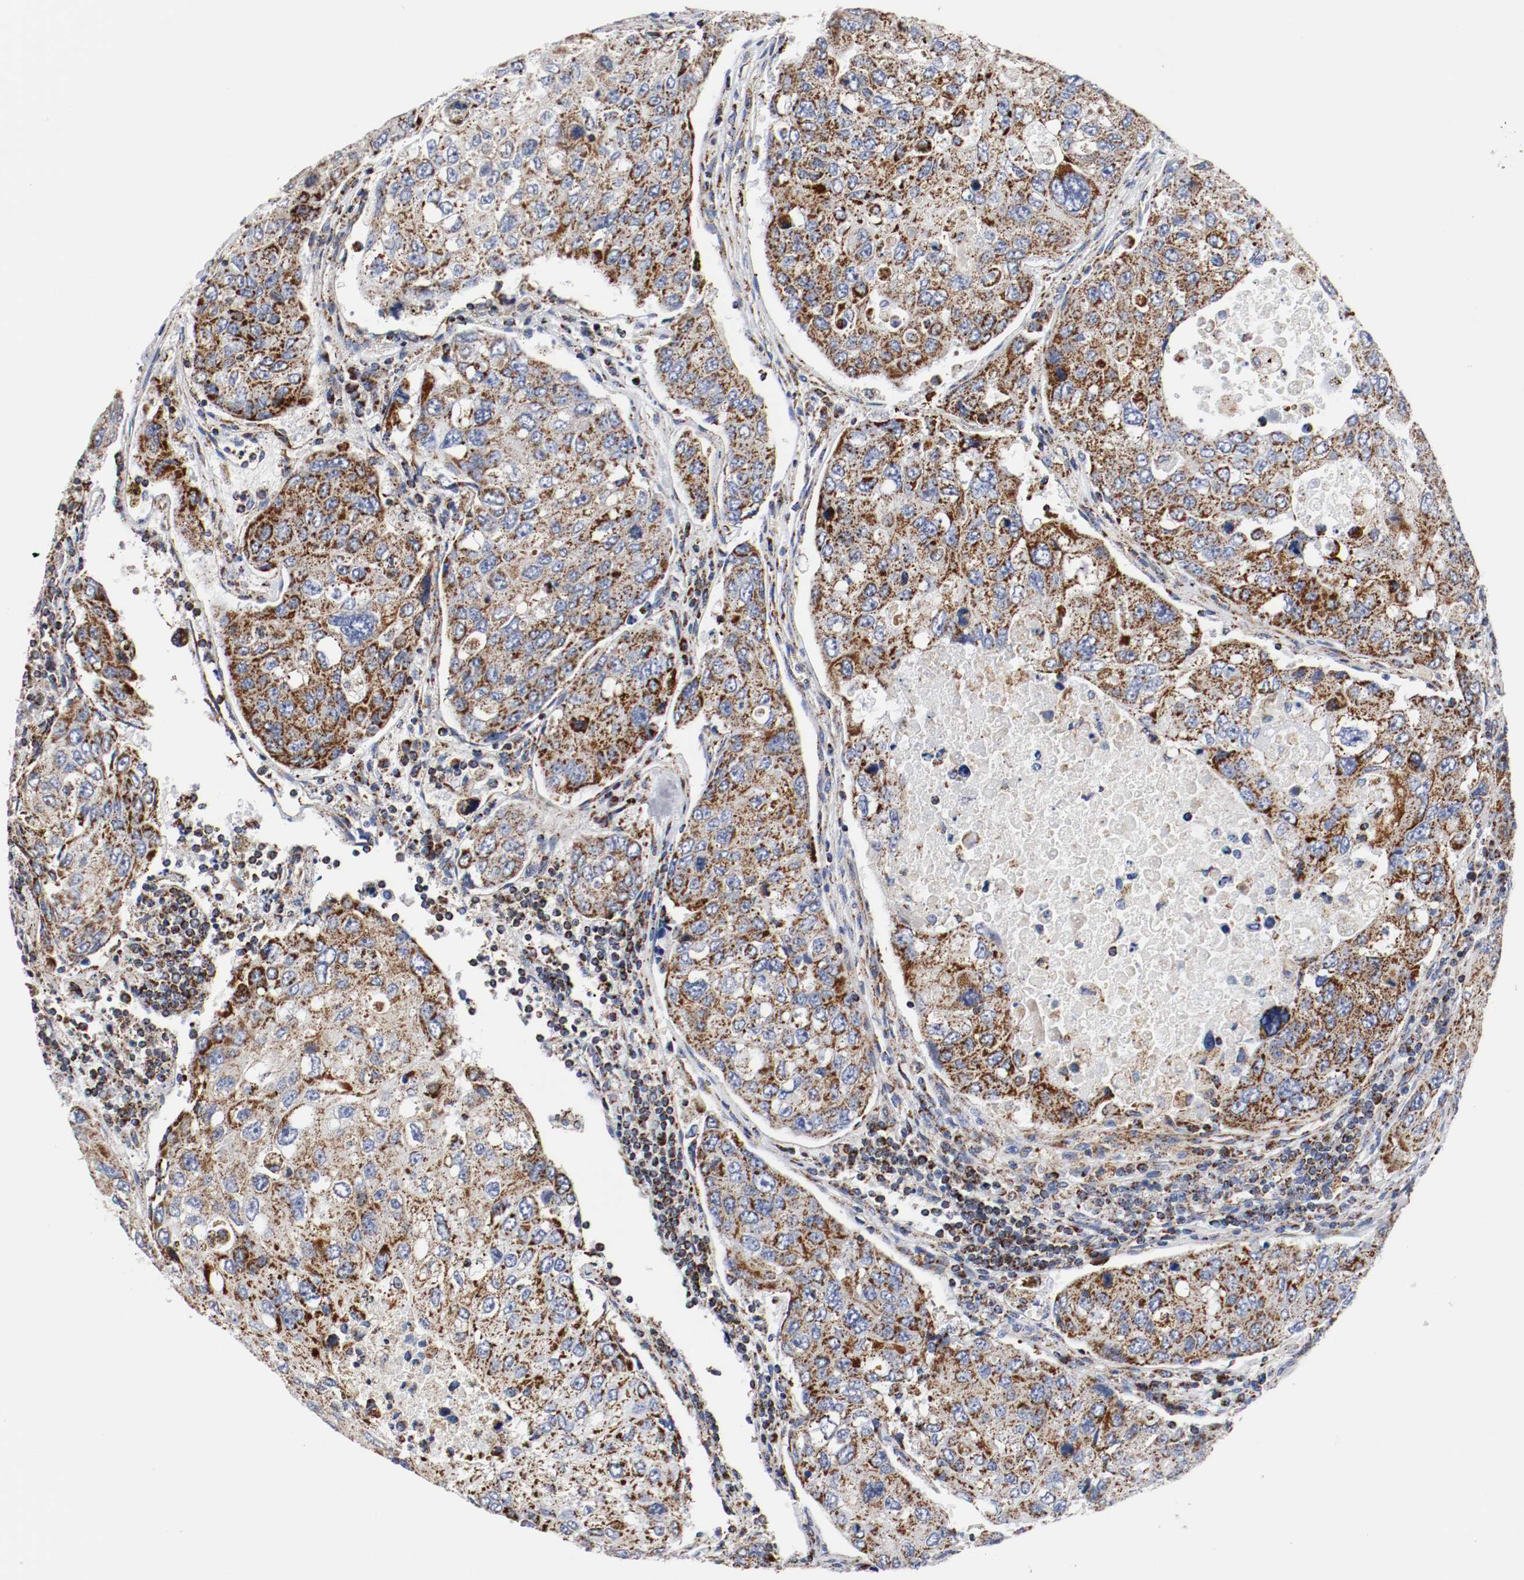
{"staining": {"intensity": "strong", "quantity": ">75%", "location": "cytoplasmic/membranous"}, "tissue": "urothelial cancer", "cell_type": "Tumor cells", "image_type": "cancer", "snomed": [{"axis": "morphology", "description": "Urothelial carcinoma, High grade"}, {"axis": "topography", "description": "Lymph node"}, {"axis": "topography", "description": "Urinary bladder"}], "caption": "This micrograph displays urothelial carcinoma (high-grade) stained with immunohistochemistry (IHC) to label a protein in brown. The cytoplasmic/membranous of tumor cells show strong positivity for the protein. Nuclei are counter-stained blue.", "gene": "TUBD1", "patient": {"sex": "male", "age": 51}}